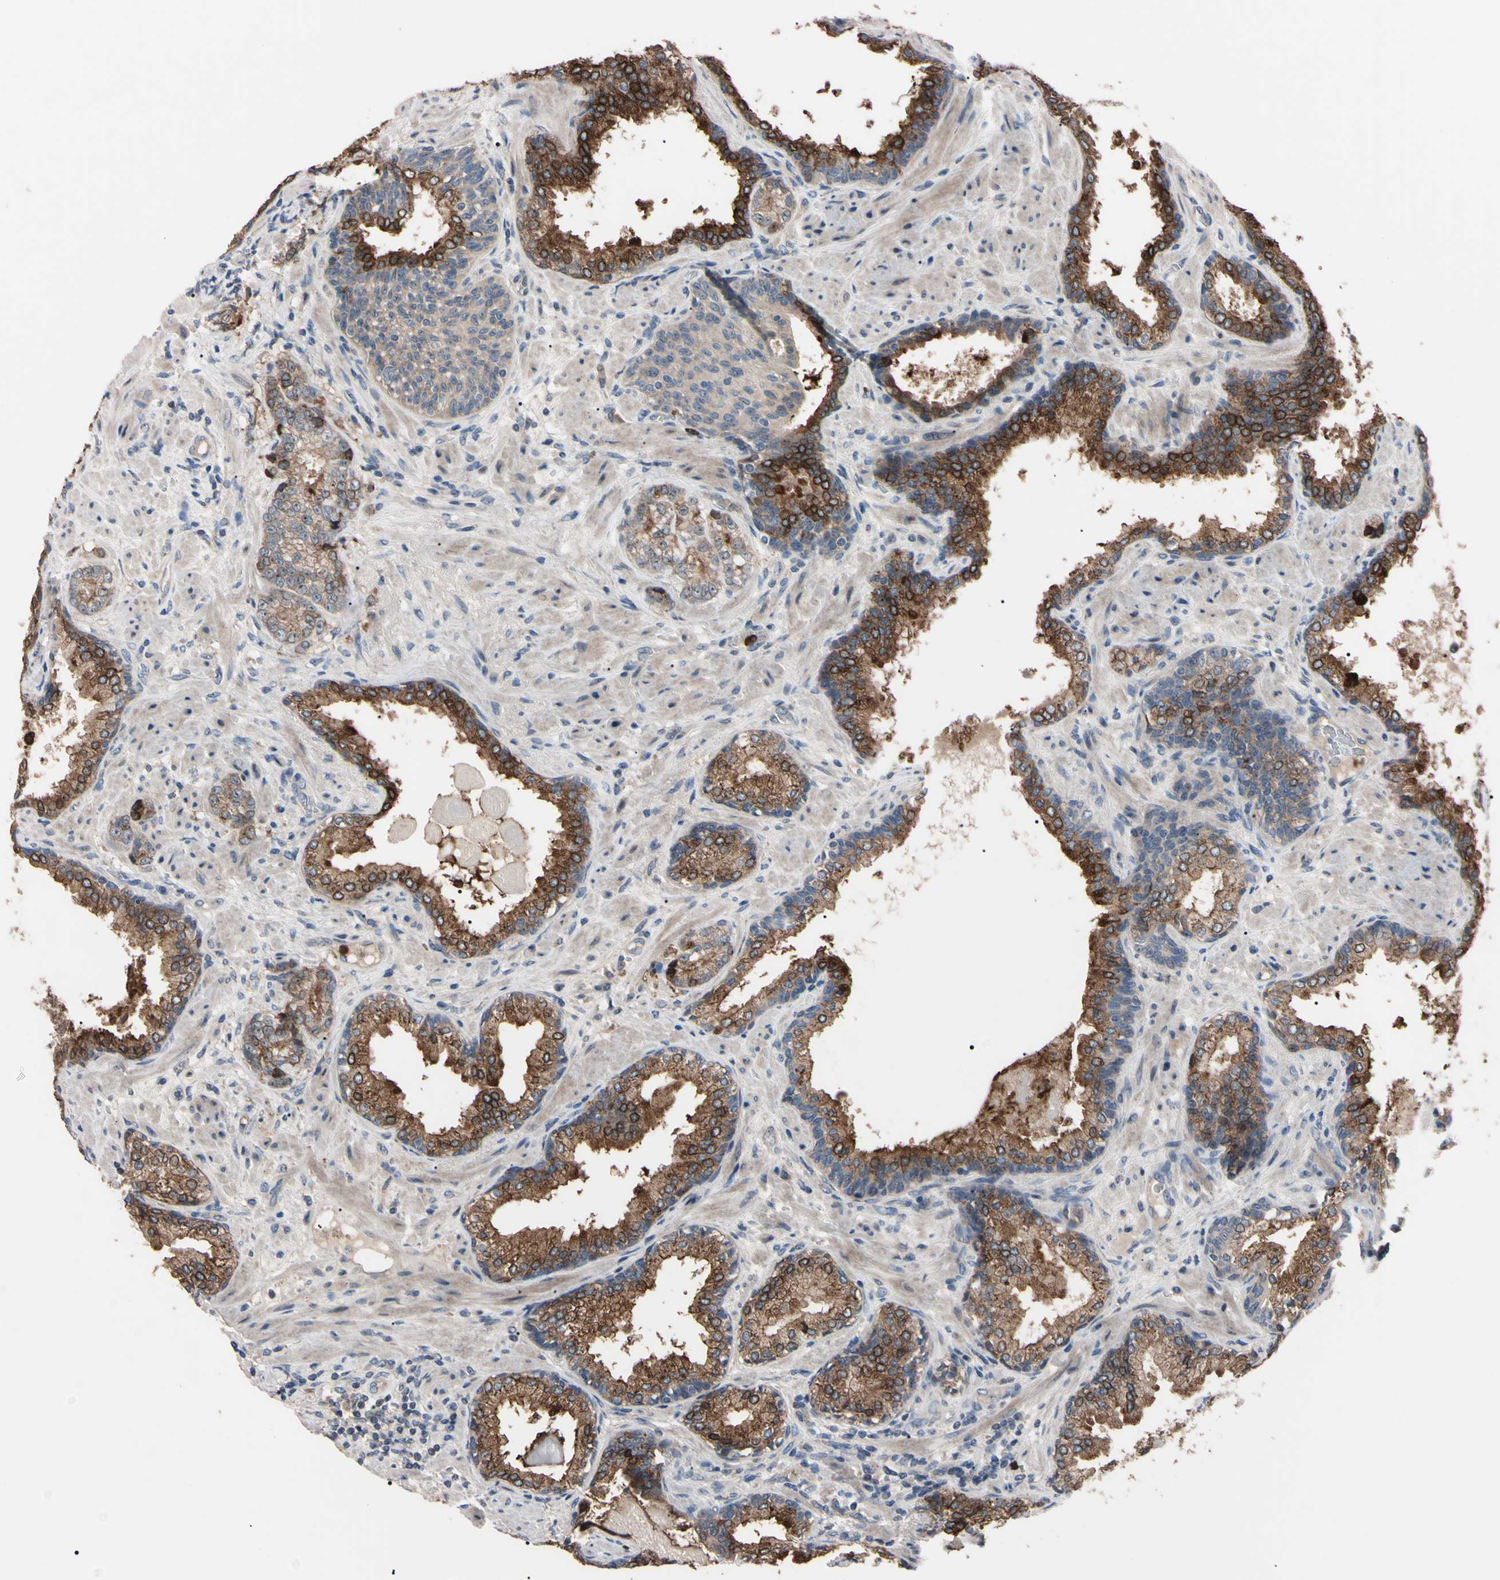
{"staining": {"intensity": "moderate", "quantity": "25%-75%", "location": "cytoplasmic/membranous,nuclear"}, "tissue": "prostate cancer", "cell_type": "Tumor cells", "image_type": "cancer", "snomed": [{"axis": "morphology", "description": "Adenocarcinoma, High grade"}, {"axis": "topography", "description": "Prostate"}], "caption": "Immunohistochemistry (IHC) (DAB) staining of prostate cancer (high-grade adenocarcinoma) shows moderate cytoplasmic/membranous and nuclear protein expression in approximately 25%-75% of tumor cells.", "gene": "TRAF5", "patient": {"sex": "male", "age": 61}}